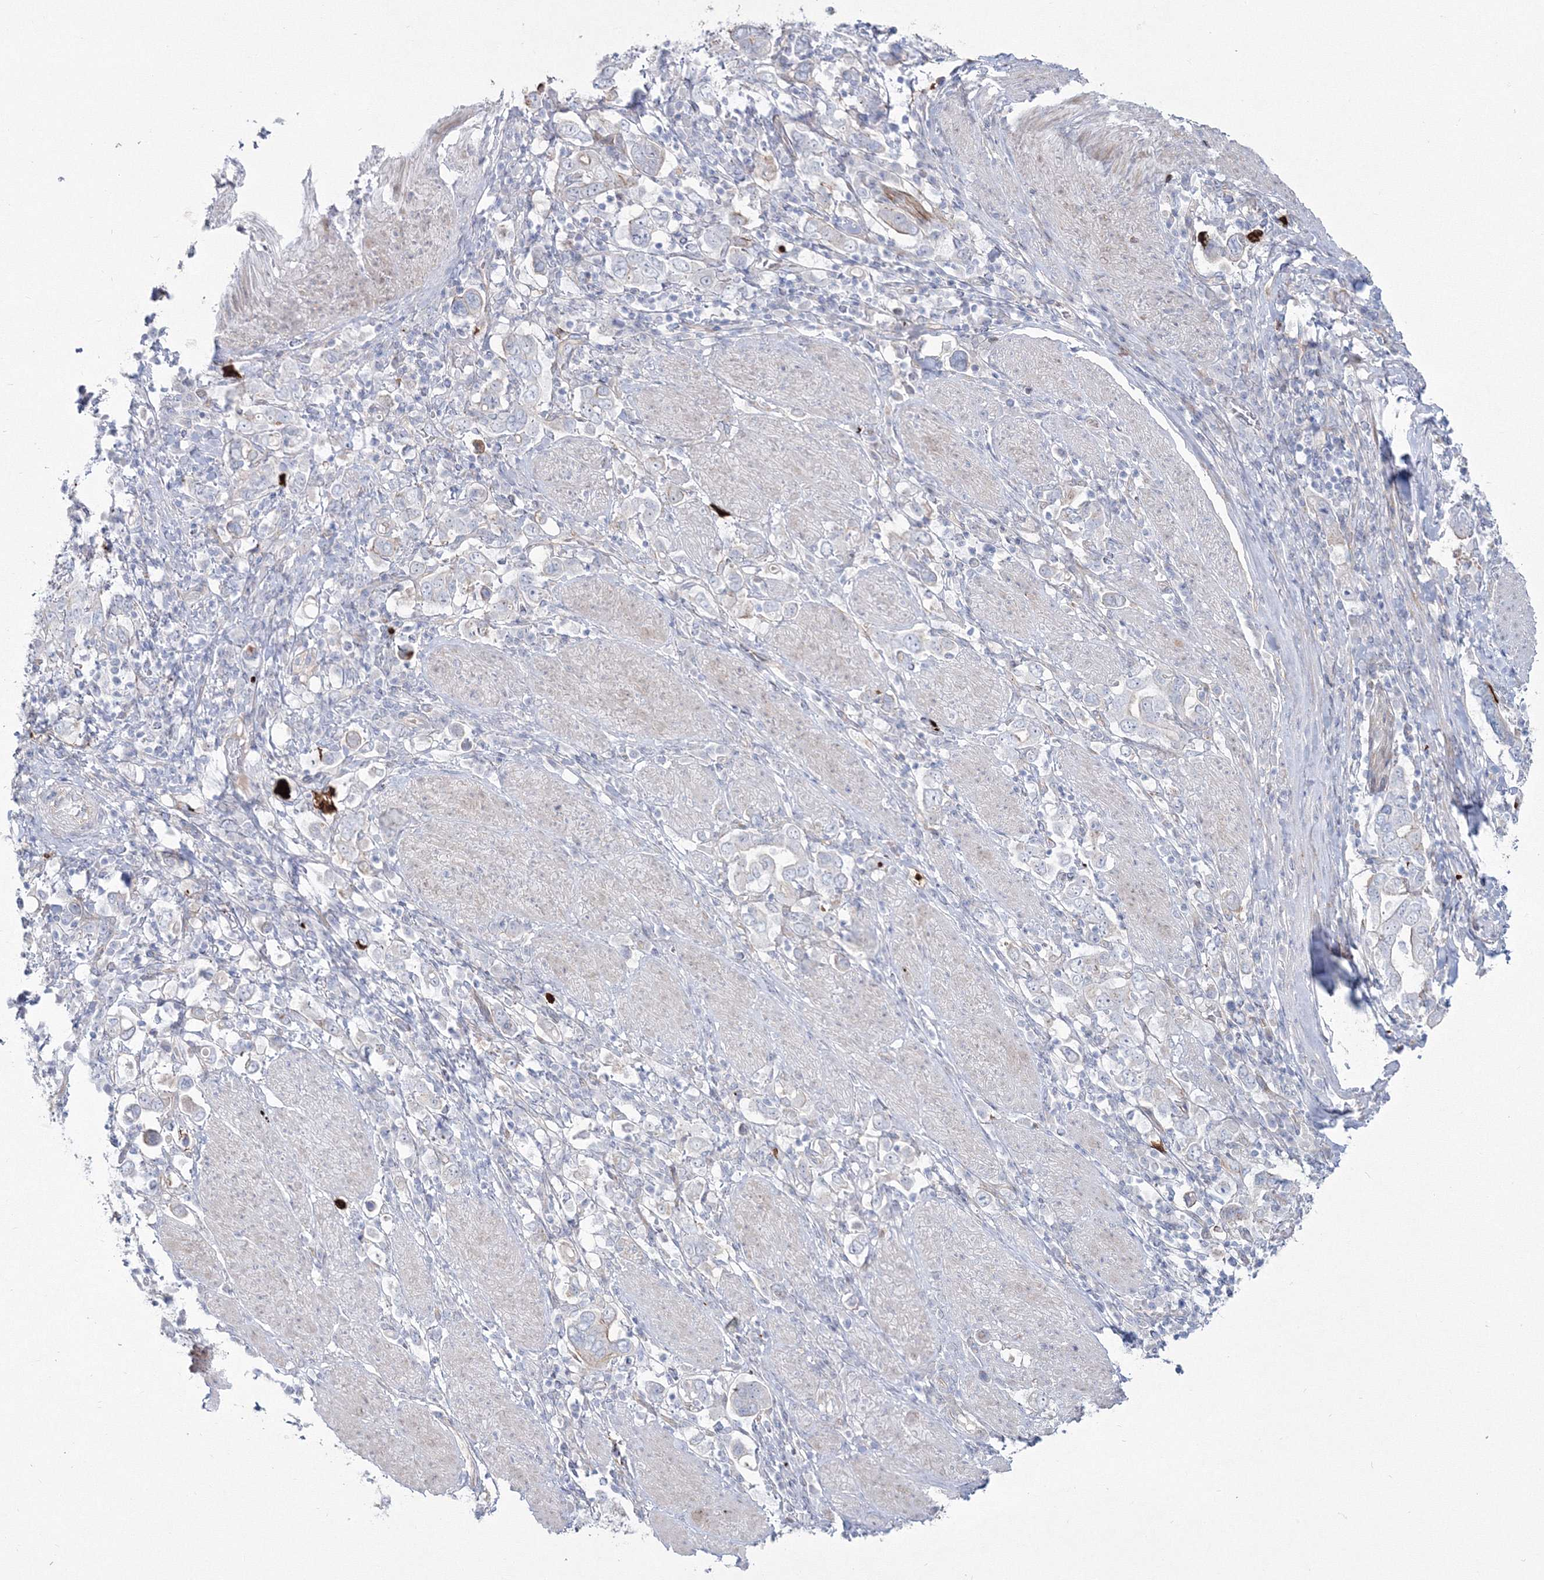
{"staining": {"intensity": "negative", "quantity": "none", "location": "none"}, "tissue": "stomach cancer", "cell_type": "Tumor cells", "image_type": "cancer", "snomed": [{"axis": "morphology", "description": "Adenocarcinoma, NOS"}, {"axis": "topography", "description": "Stomach, upper"}], "caption": "This is an immunohistochemistry photomicrograph of human stomach cancer. There is no positivity in tumor cells.", "gene": "HYAL2", "patient": {"sex": "male", "age": 62}}